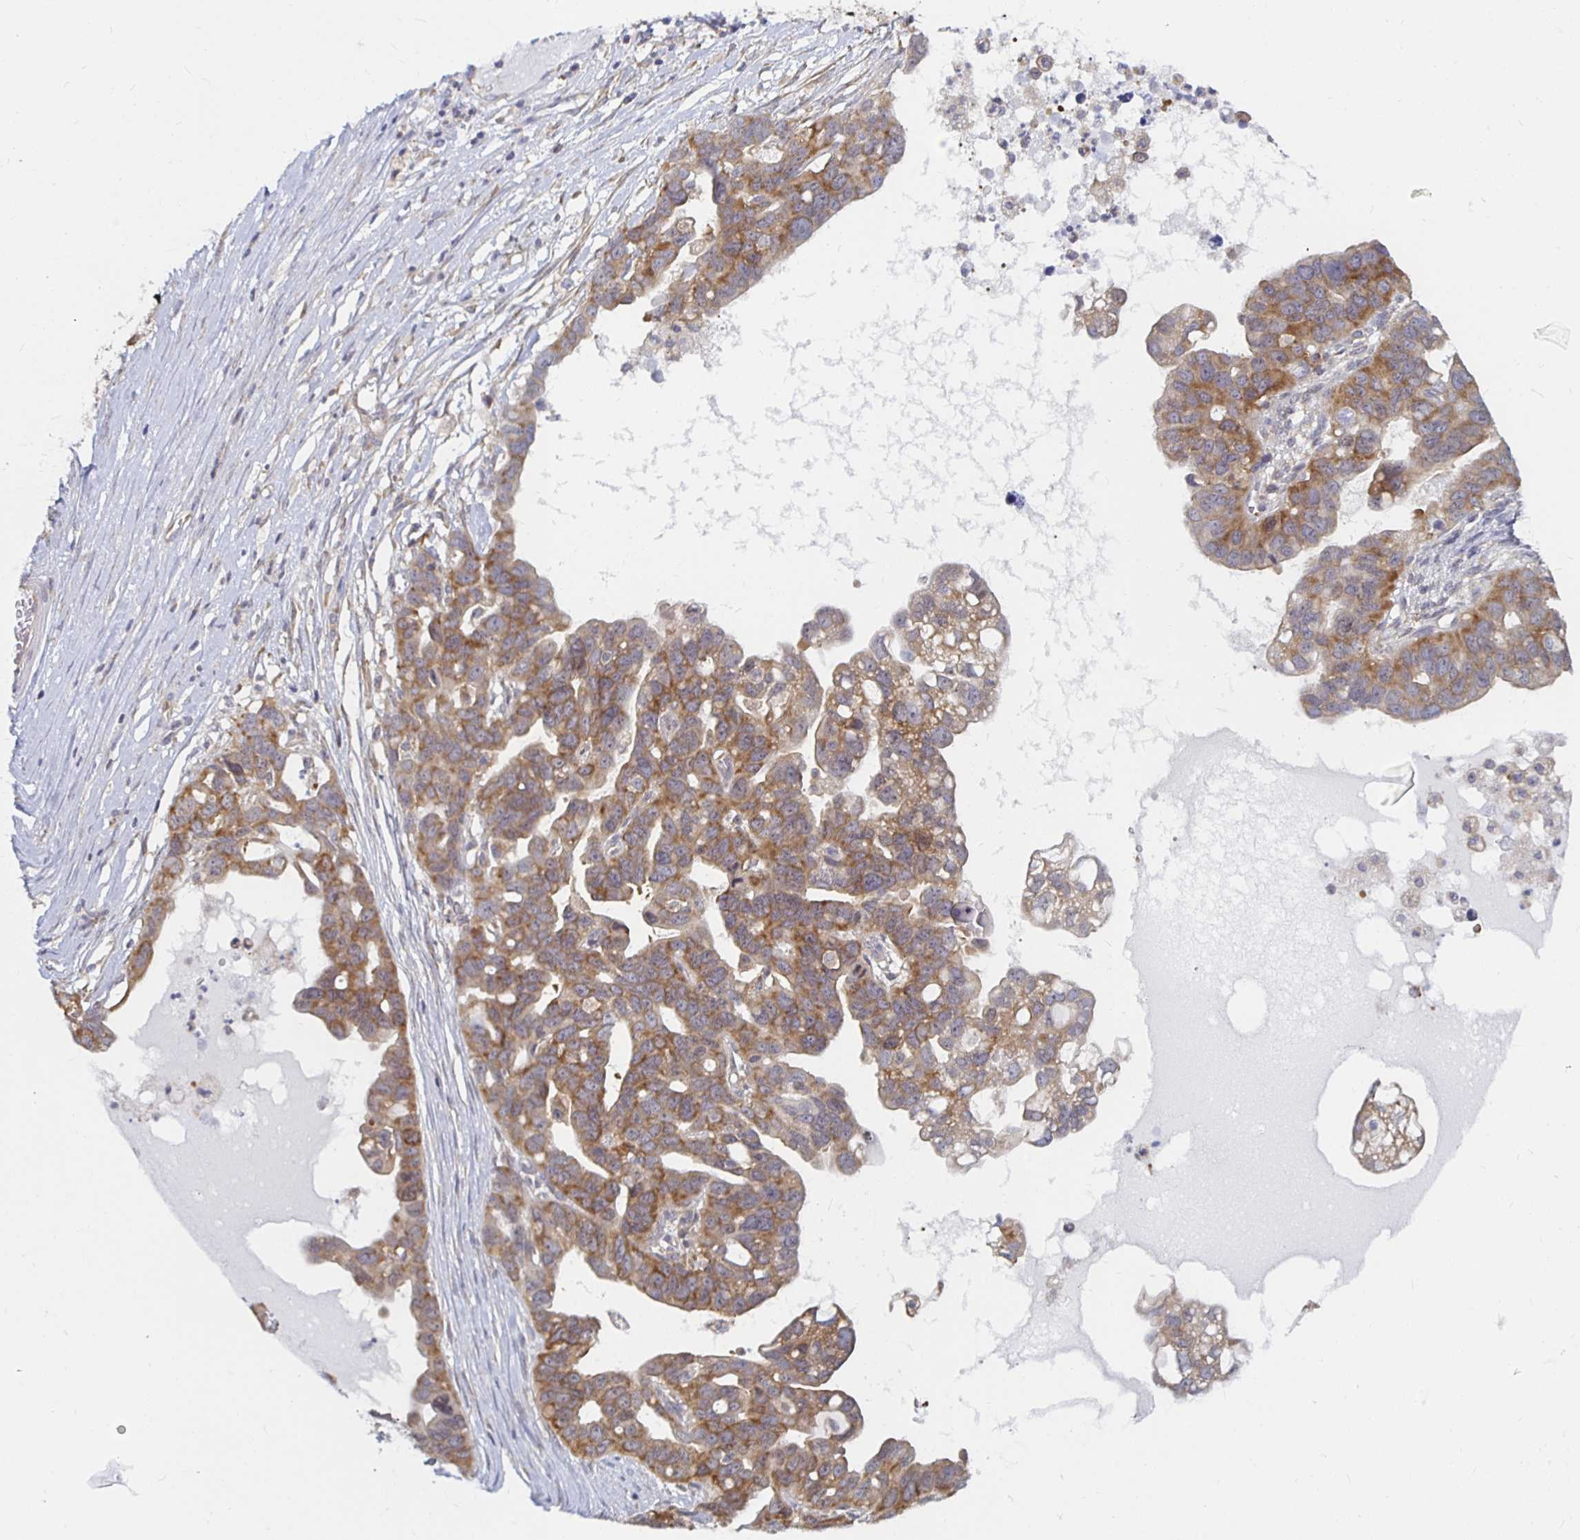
{"staining": {"intensity": "moderate", "quantity": ">75%", "location": "cytoplasmic/membranous"}, "tissue": "ovarian cancer", "cell_type": "Tumor cells", "image_type": "cancer", "snomed": [{"axis": "morphology", "description": "Cystadenocarcinoma, serous, NOS"}, {"axis": "topography", "description": "Ovary"}], "caption": "Moderate cytoplasmic/membranous staining for a protein is appreciated in approximately >75% of tumor cells of serous cystadenocarcinoma (ovarian) using IHC.", "gene": "PDAP1", "patient": {"sex": "female", "age": 69}}